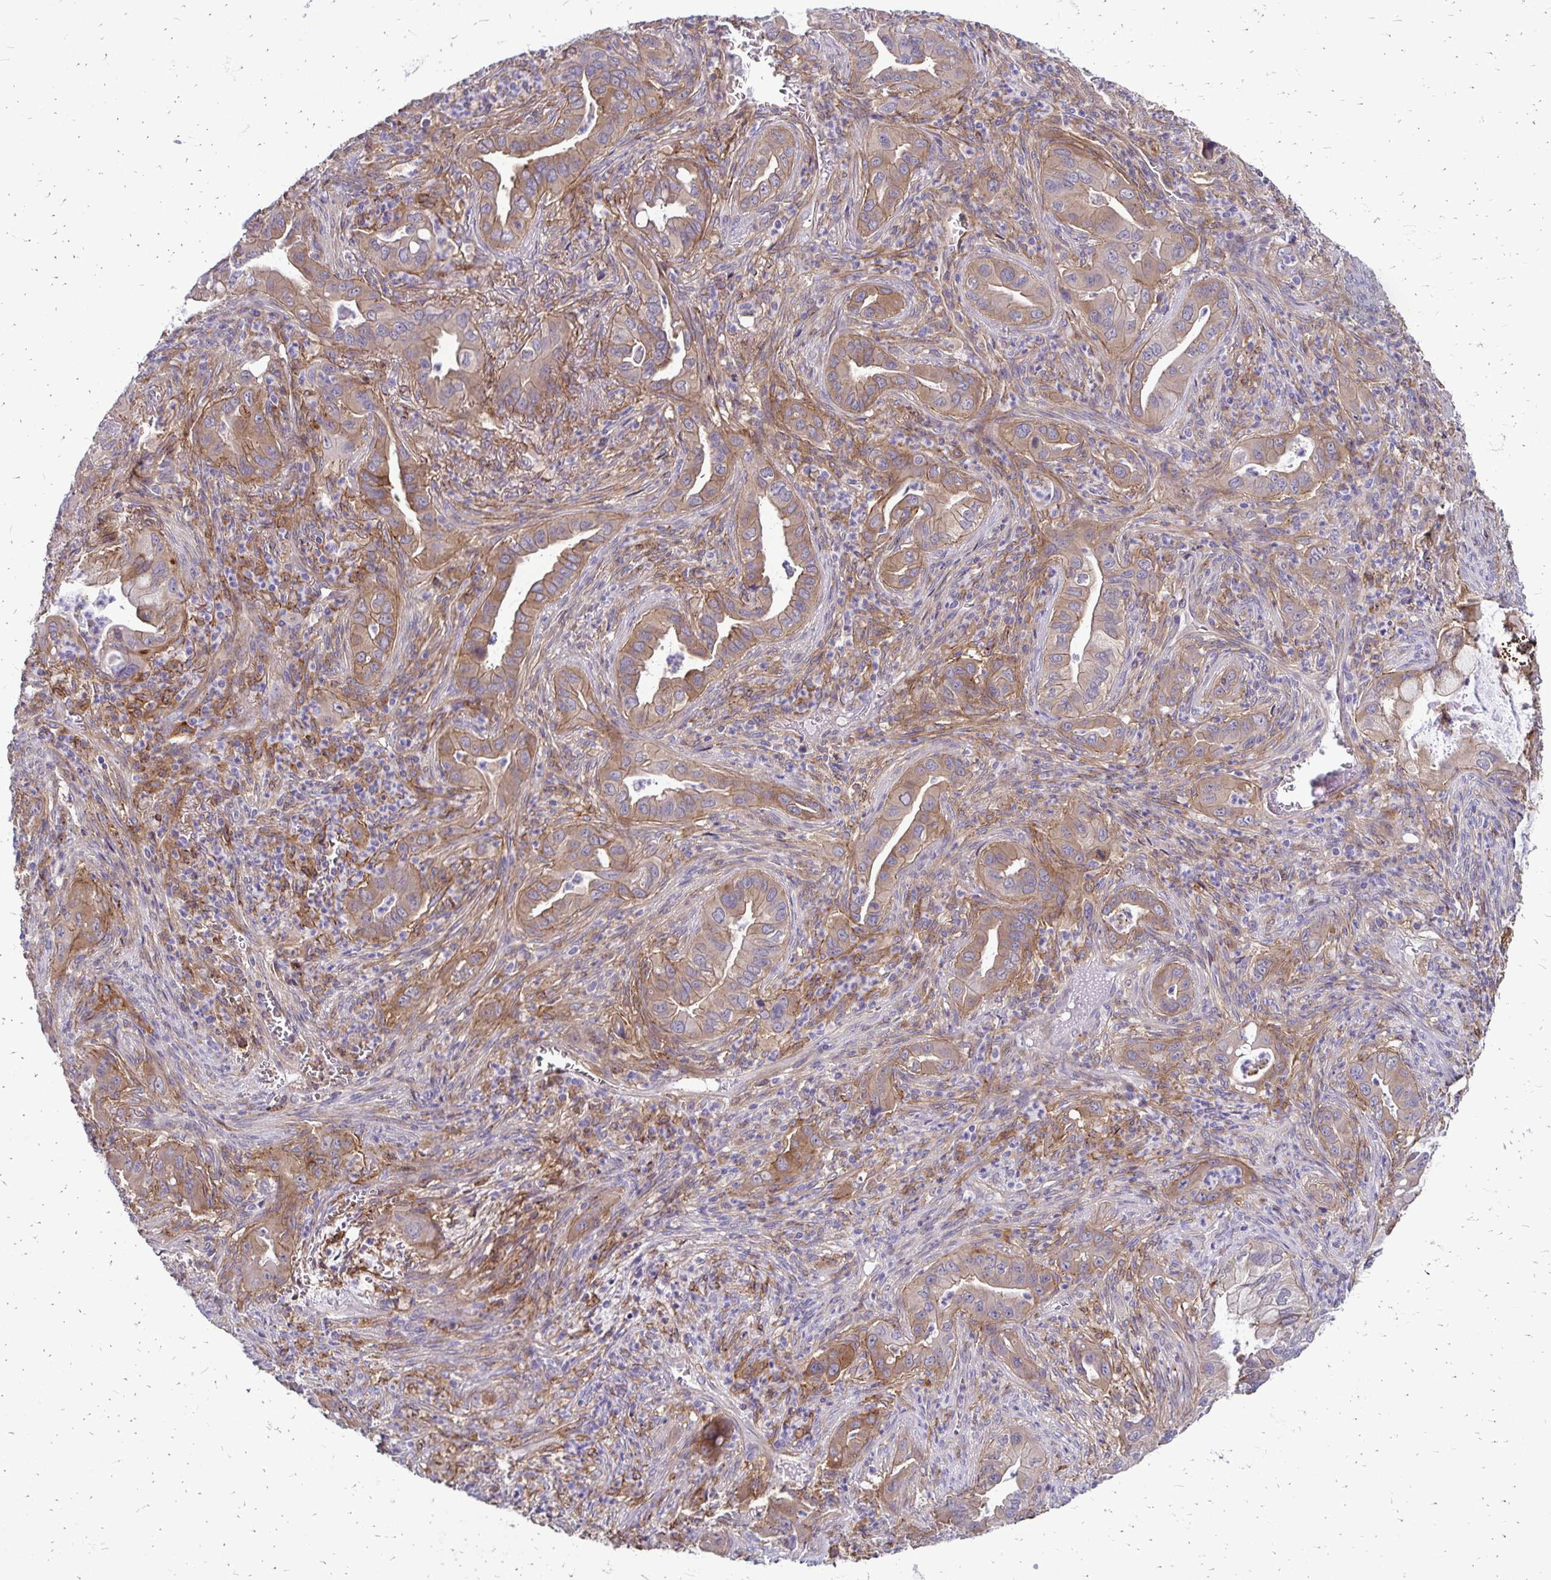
{"staining": {"intensity": "weak", "quantity": ">75%", "location": "cytoplasmic/membranous"}, "tissue": "lung cancer", "cell_type": "Tumor cells", "image_type": "cancer", "snomed": [{"axis": "morphology", "description": "Adenocarcinoma, NOS"}, {"axis": "topography", "description": "Lung"}], "caption": "DAB immunohistochemical staining of human adenocarcinoma (lung) demonstrates weak cytoplasmic/membranous protein positivity in approximately >75% of tumor cells.", "gene": "TNS3", "patient": {"sex": "male", "age": 65}}